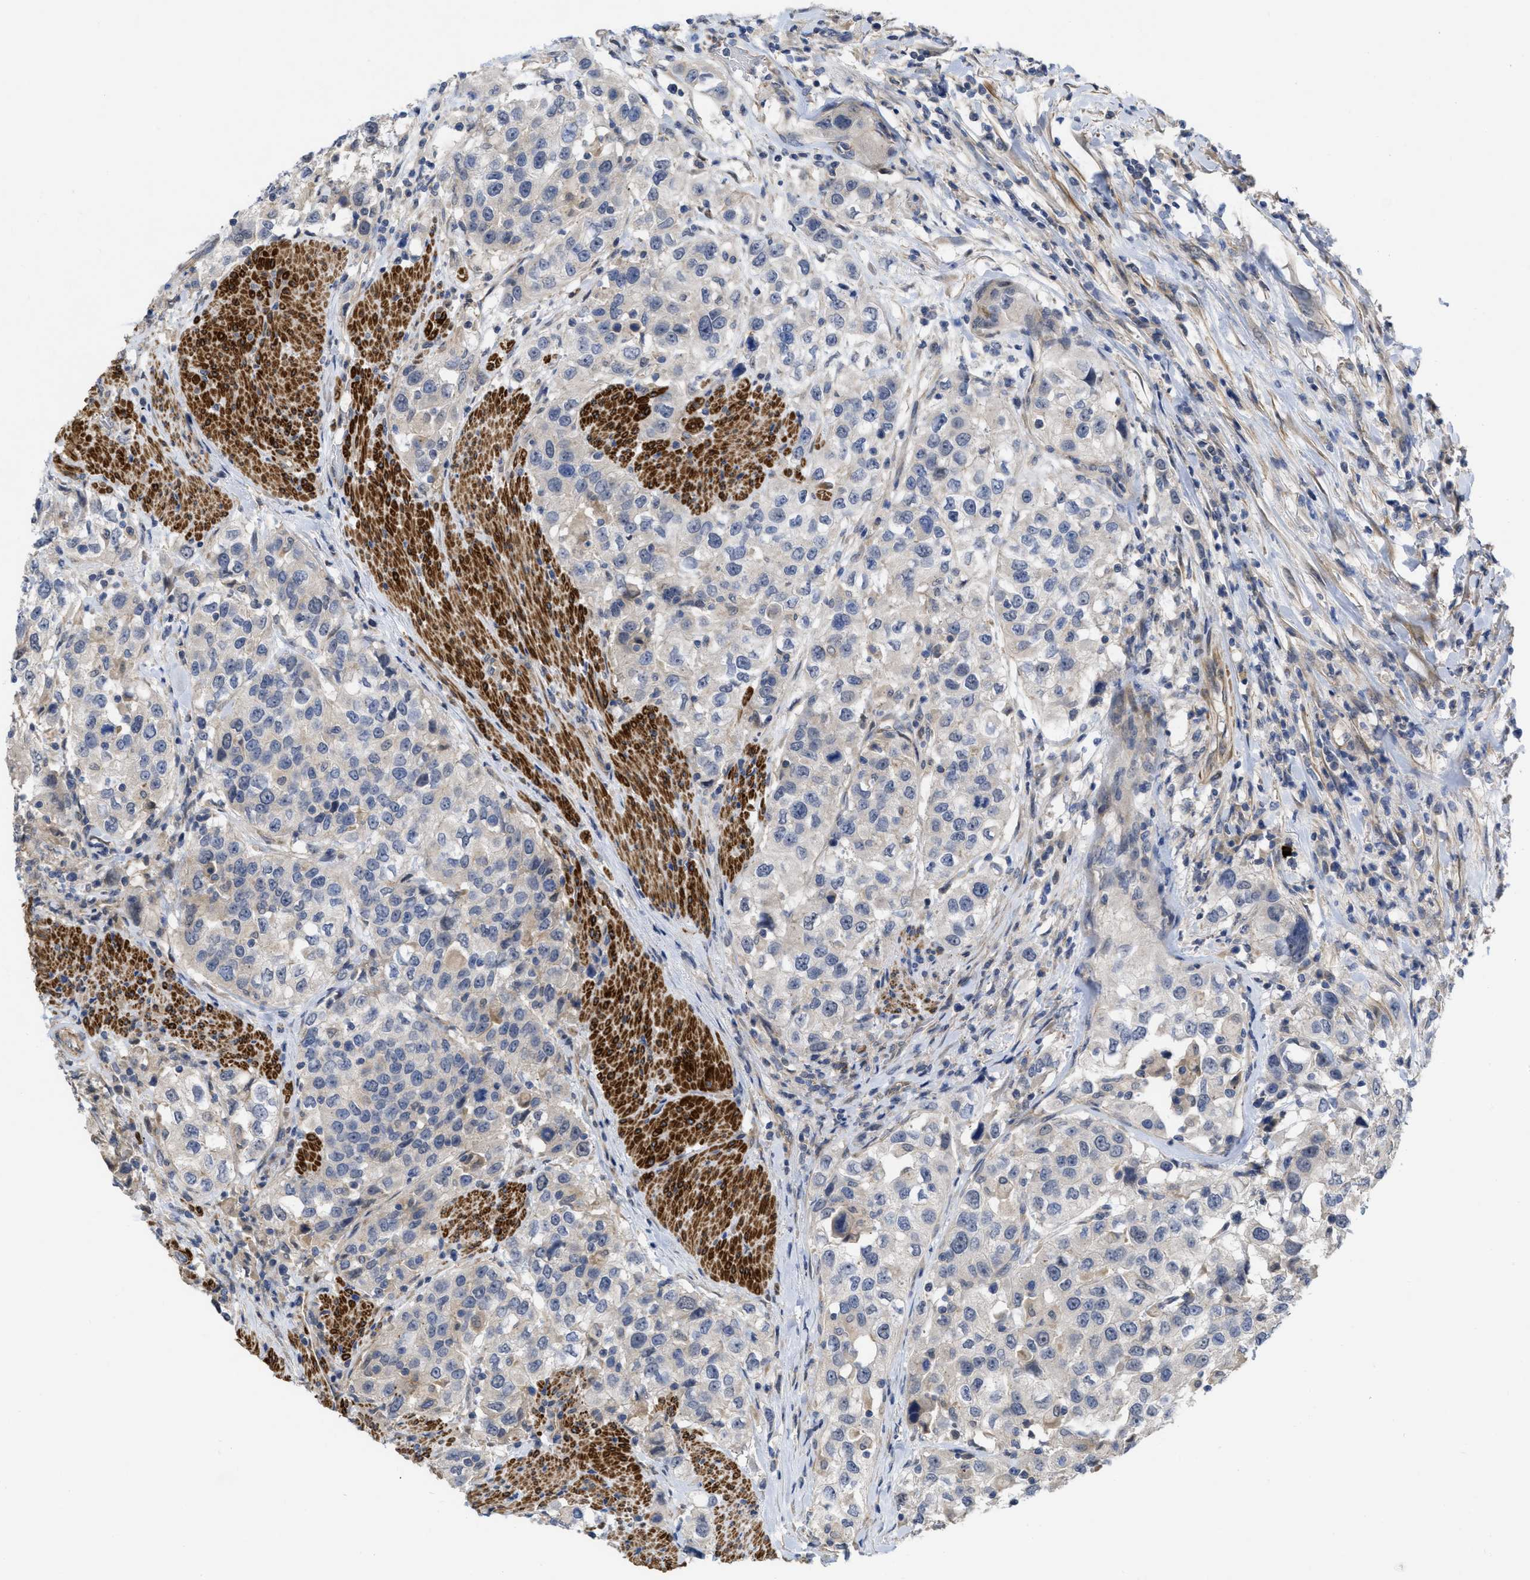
{"staining": {"intensity": "weak", "quantity": "25%-75%", "location": "cytoplasmic/membranous"}, "tissue": "urothelial cancer", "cell_type": "Tumor cells", "image_type": "cancer", "snomed": [{"axis": "morphology", "description": "Urothelial carcinoma, High grade"}, {"axis": "topography", "description": "Urinary bladder"}], "caption": "A brown stain highlights weak cytoplasmic/membranous staining of a protein in high-grade urothelial carcinoma tumor cells.", "gene": "ARHGEF26", "patient": {"sex": "female", "age": 80}}